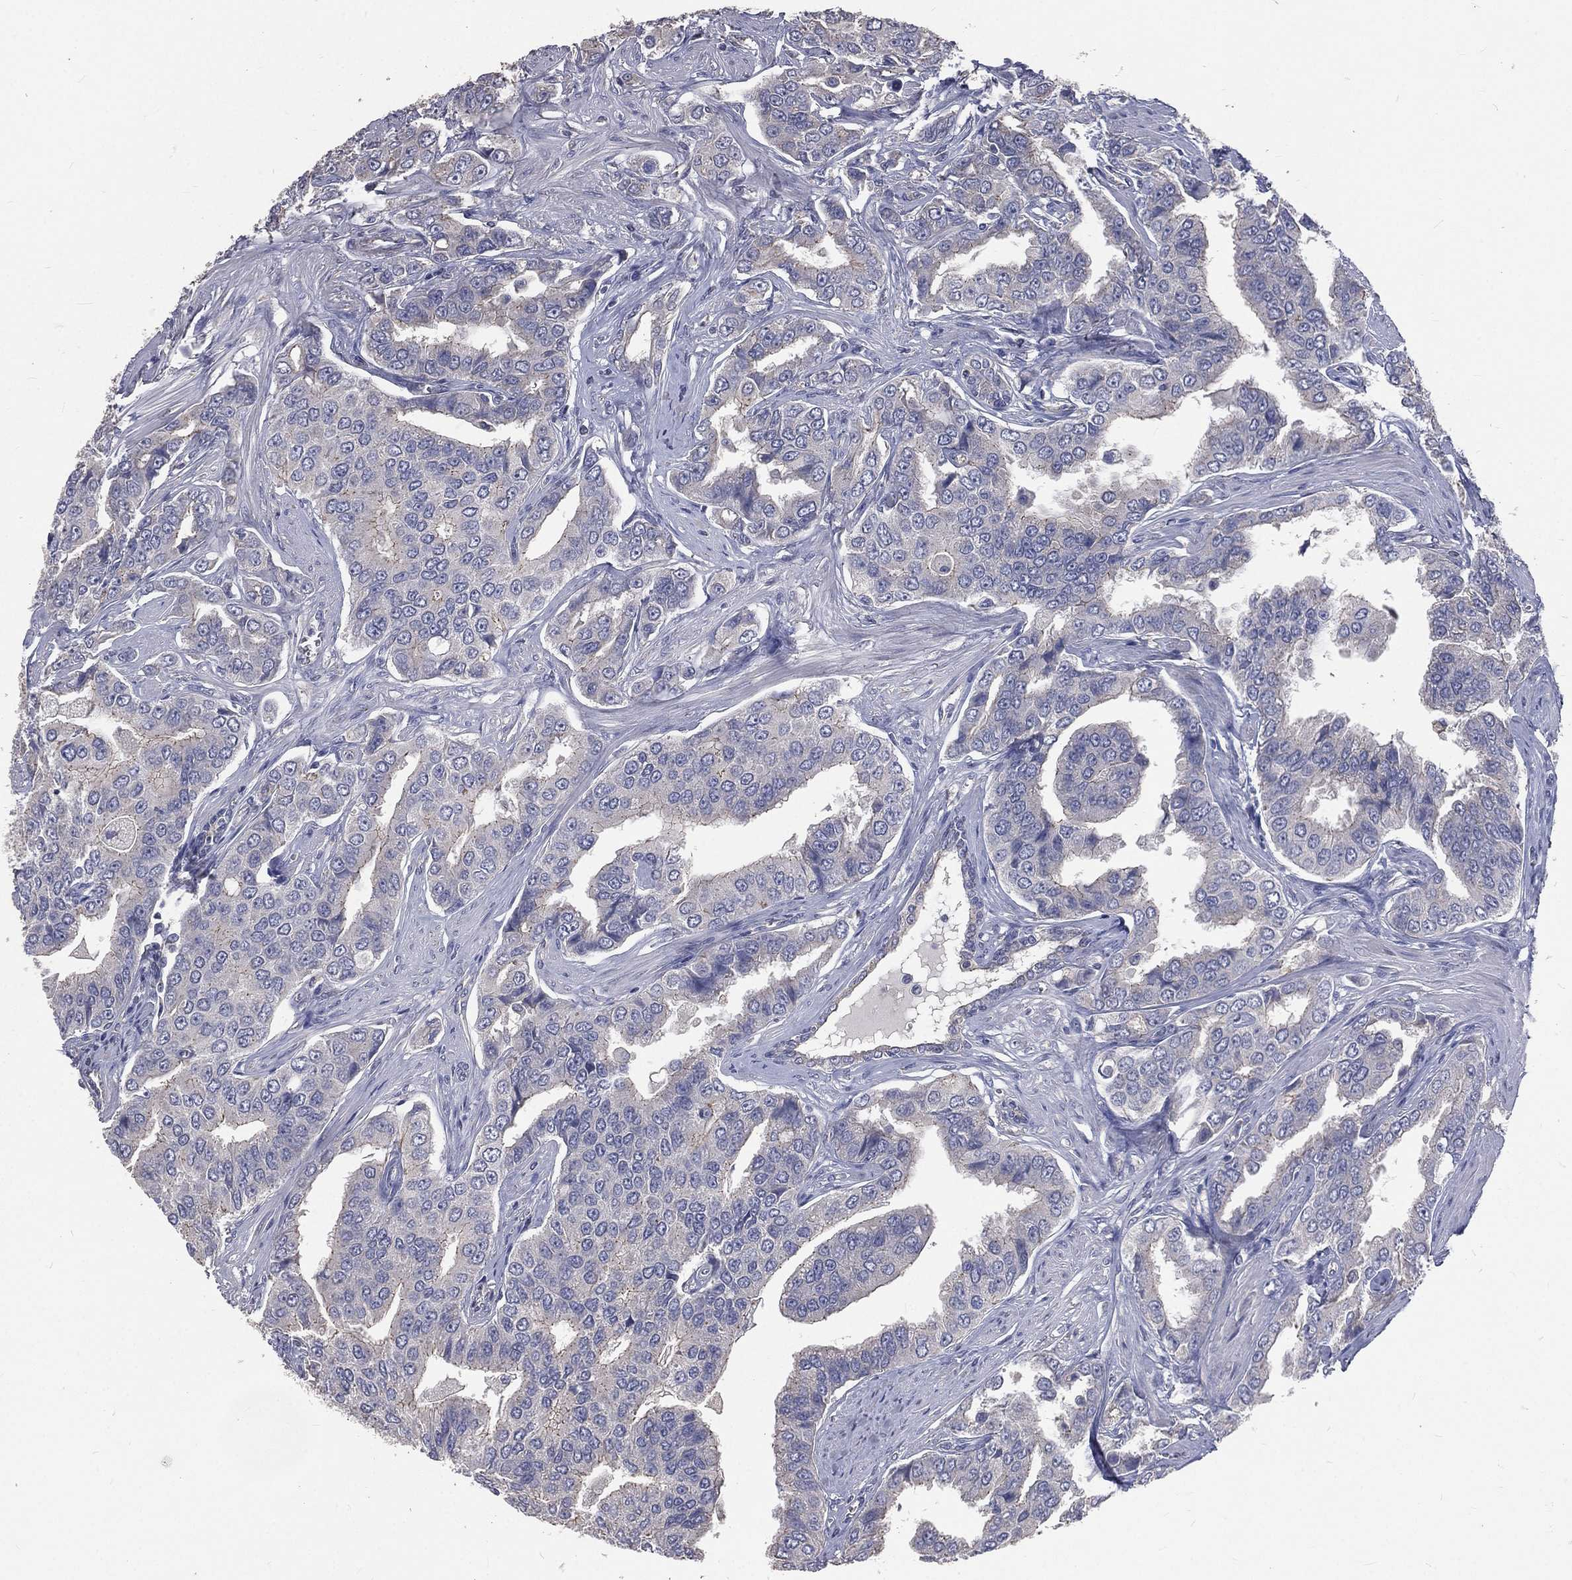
{"staining": {"intensity": "negative", "quantity": "none", "location": "none"}, "tissue": "prostate cancer", "cell_type": "Tumor cells", "image_type": "cancer", "snomed": [{"axis": "morphology", "description": "Adenocarcinoma, NOS"}, {"axis": "topography", "description": "Prostate and seminal vesicle, NOS"}, {"axis": "topography", "description": "Prostate"}], "caption": "This is a histopathology image of immunohistochemistry staining of prostate cancer (adenocarcinoma), which shows no staining in tumor cells.", "gene": "CROCC", "patient": {"sex": "male", "age": 69}}